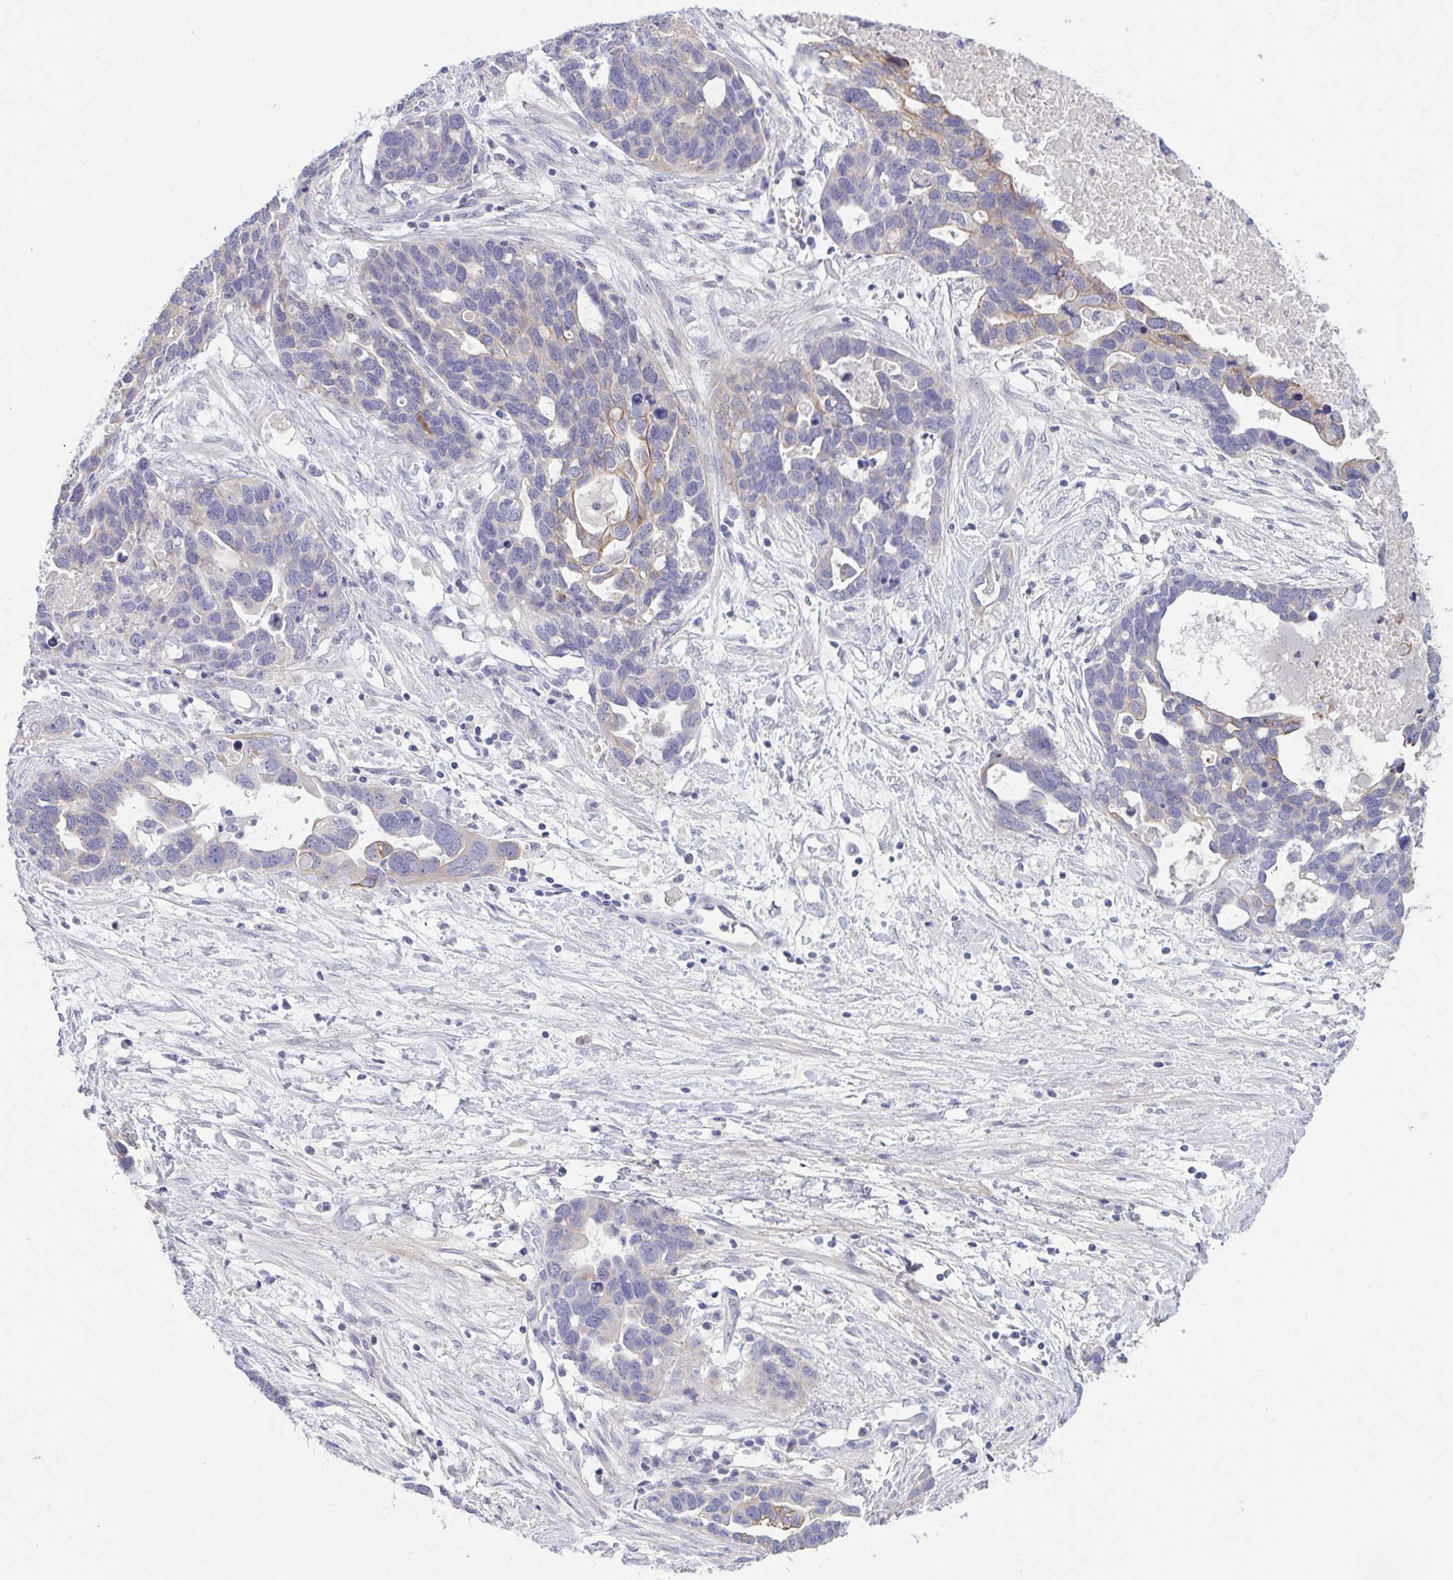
{"staining": {"intensity": "moderate", "quantity": "<25%", "location": "cytoplasmic/membranous"}, "tissue": "ovarian cancer", "cell_type": "Tumor cells", "image_type": "cancer", "snomed": [{"axis": "morphology", "description": "Cystadenocarcinoma, serous, NOS"}, {"axis": "topography", "description": "Ovary"}], "caption": "There is low levels of moderate cytoplasmic/membranous staining in tumor cells of serous cystadenocarcinoma (ovarian), as demonstrated by immunohistochemical staining (brown color).", "gene": "TENT5D", "patient": {"sex": "female", "age": 54}}